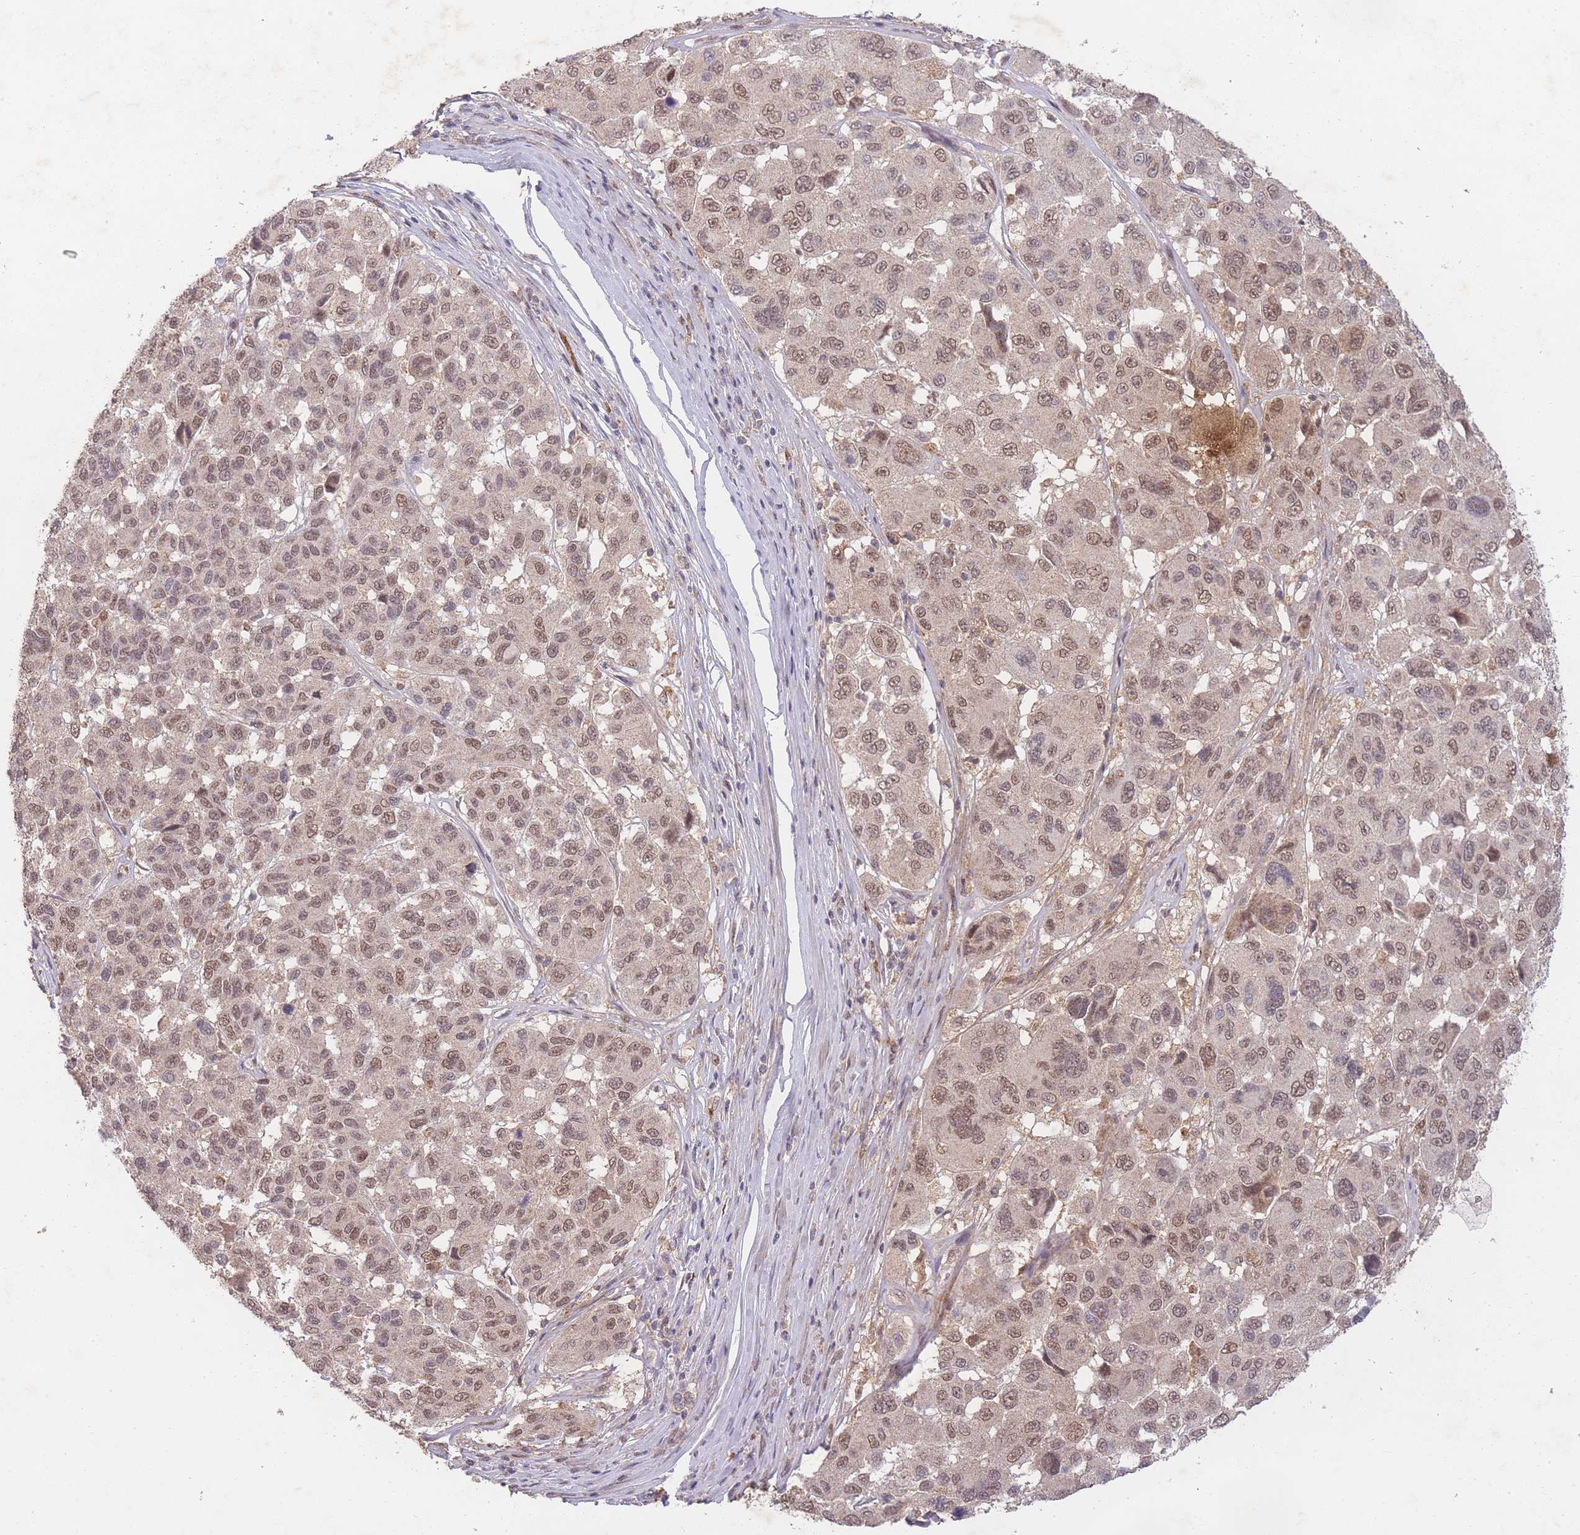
{"staining": {"intensity": "moderate", "quantity": ">75%", "location": "nuclear"}, "tissue": "melanoma", "cell_type": "Tumor cells", "image_type": "cancer", "snomed": [{"axis": "morphology", "description": "Malignant melanoma, NOS"}, {"axis": "topography", "description": "Skin"}], "caption": "There is medium levels of moderate nuclear expression in tumor cells of melanoma, as demonstrated by immunohistochemical staining (brown color).", "gene": "RNF144B", "patient": {"sex": "female", "age": 66}}